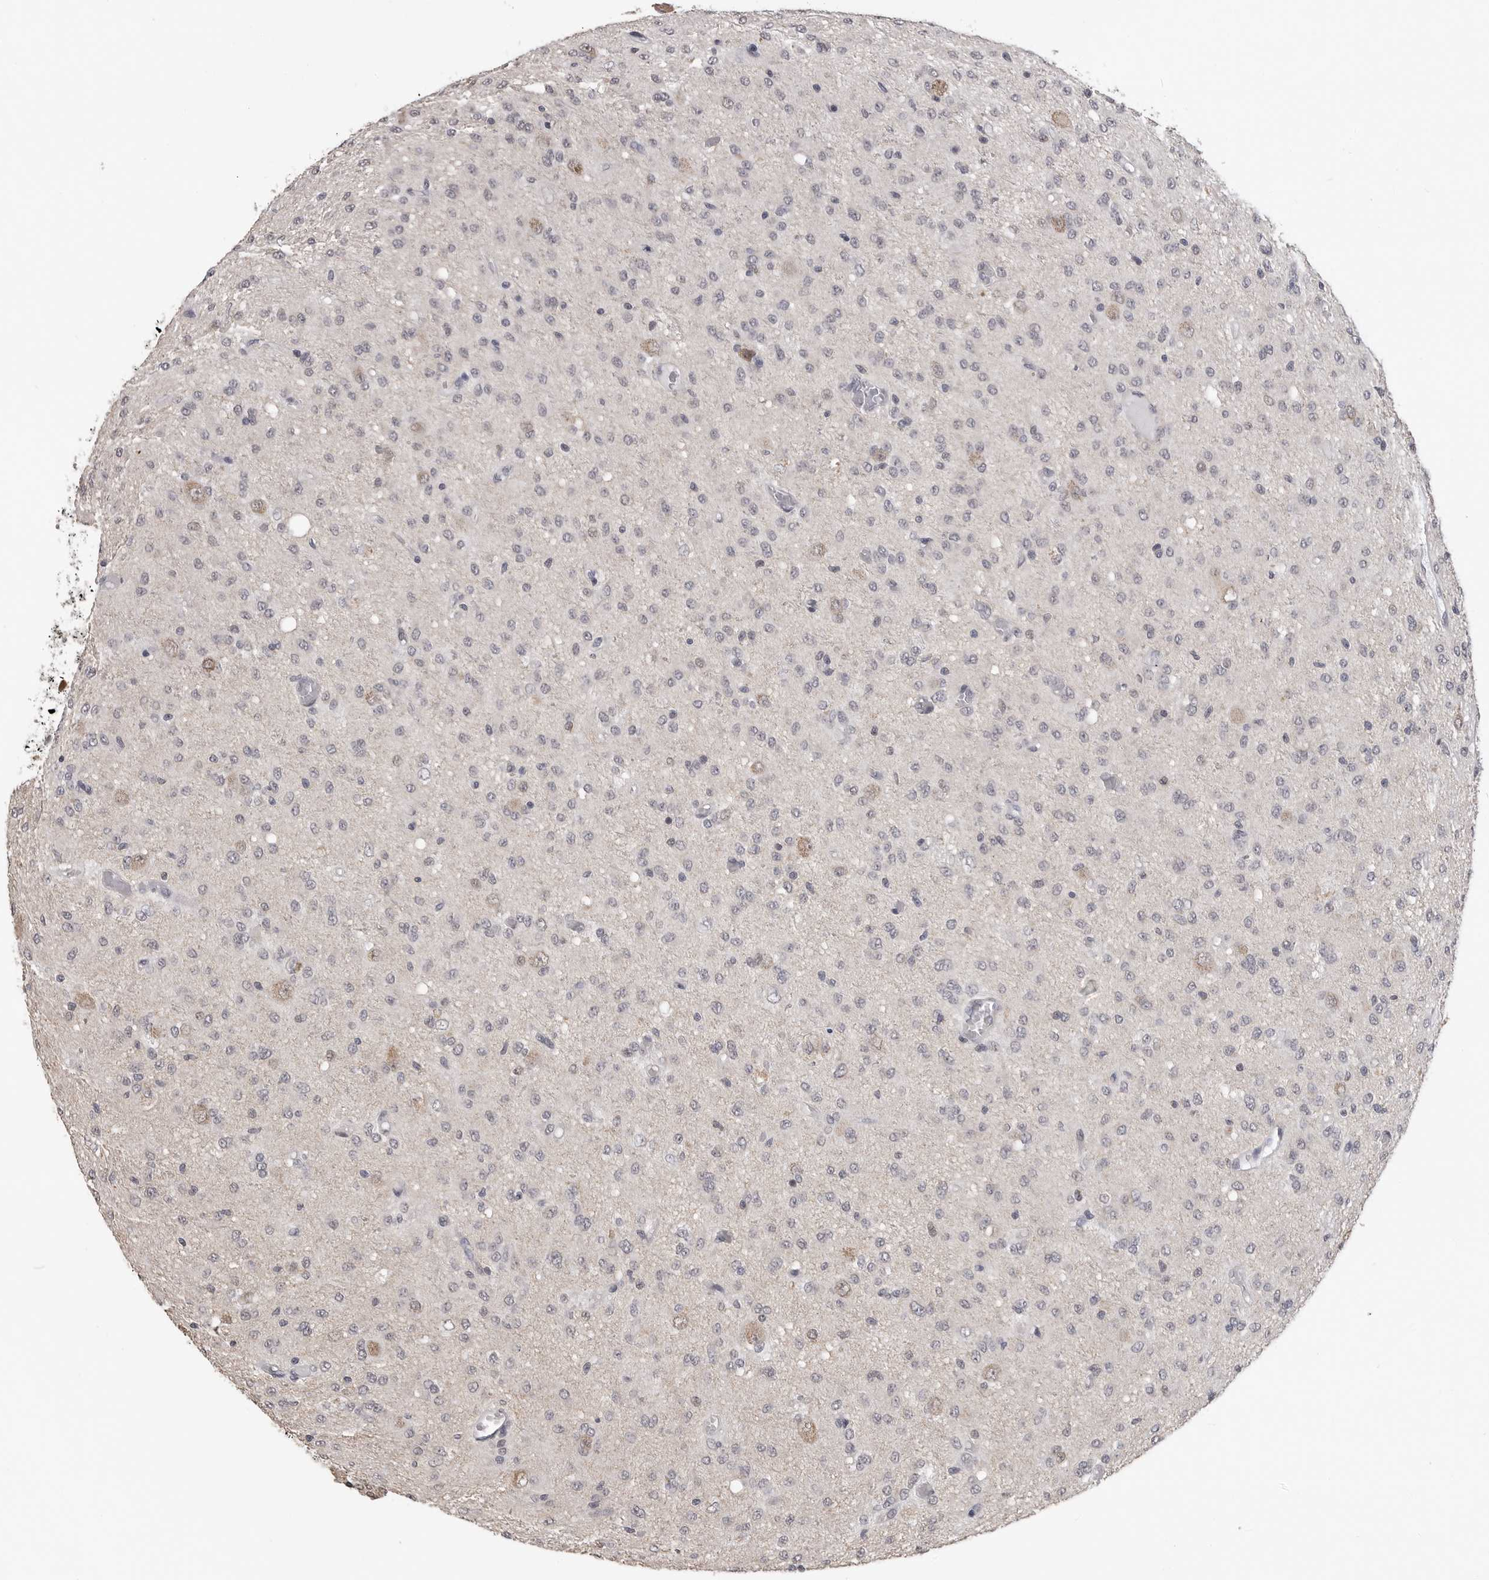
{"staining": {"intensity": "negative", "quantity": "none", "location": "none"}, "tissue": "glioma", "cell_type": "Tumor cells", "image_type": "cancer", "snomed": [{"axis": "morphology", "description": "Glioma, malignant, High grade"}, {"axis": "topography", "description": "Brain"}], "caption": "Protein analysis of malignant high-grade glioma demonstrates no significant positivity in tumor cells. (DAB (3,3'-diaminobenzidine) immunohistochemistry with hematoxylin counter stain).", "gene": "SMARCC1", "patient": {"sex": "female", "age": 59}}